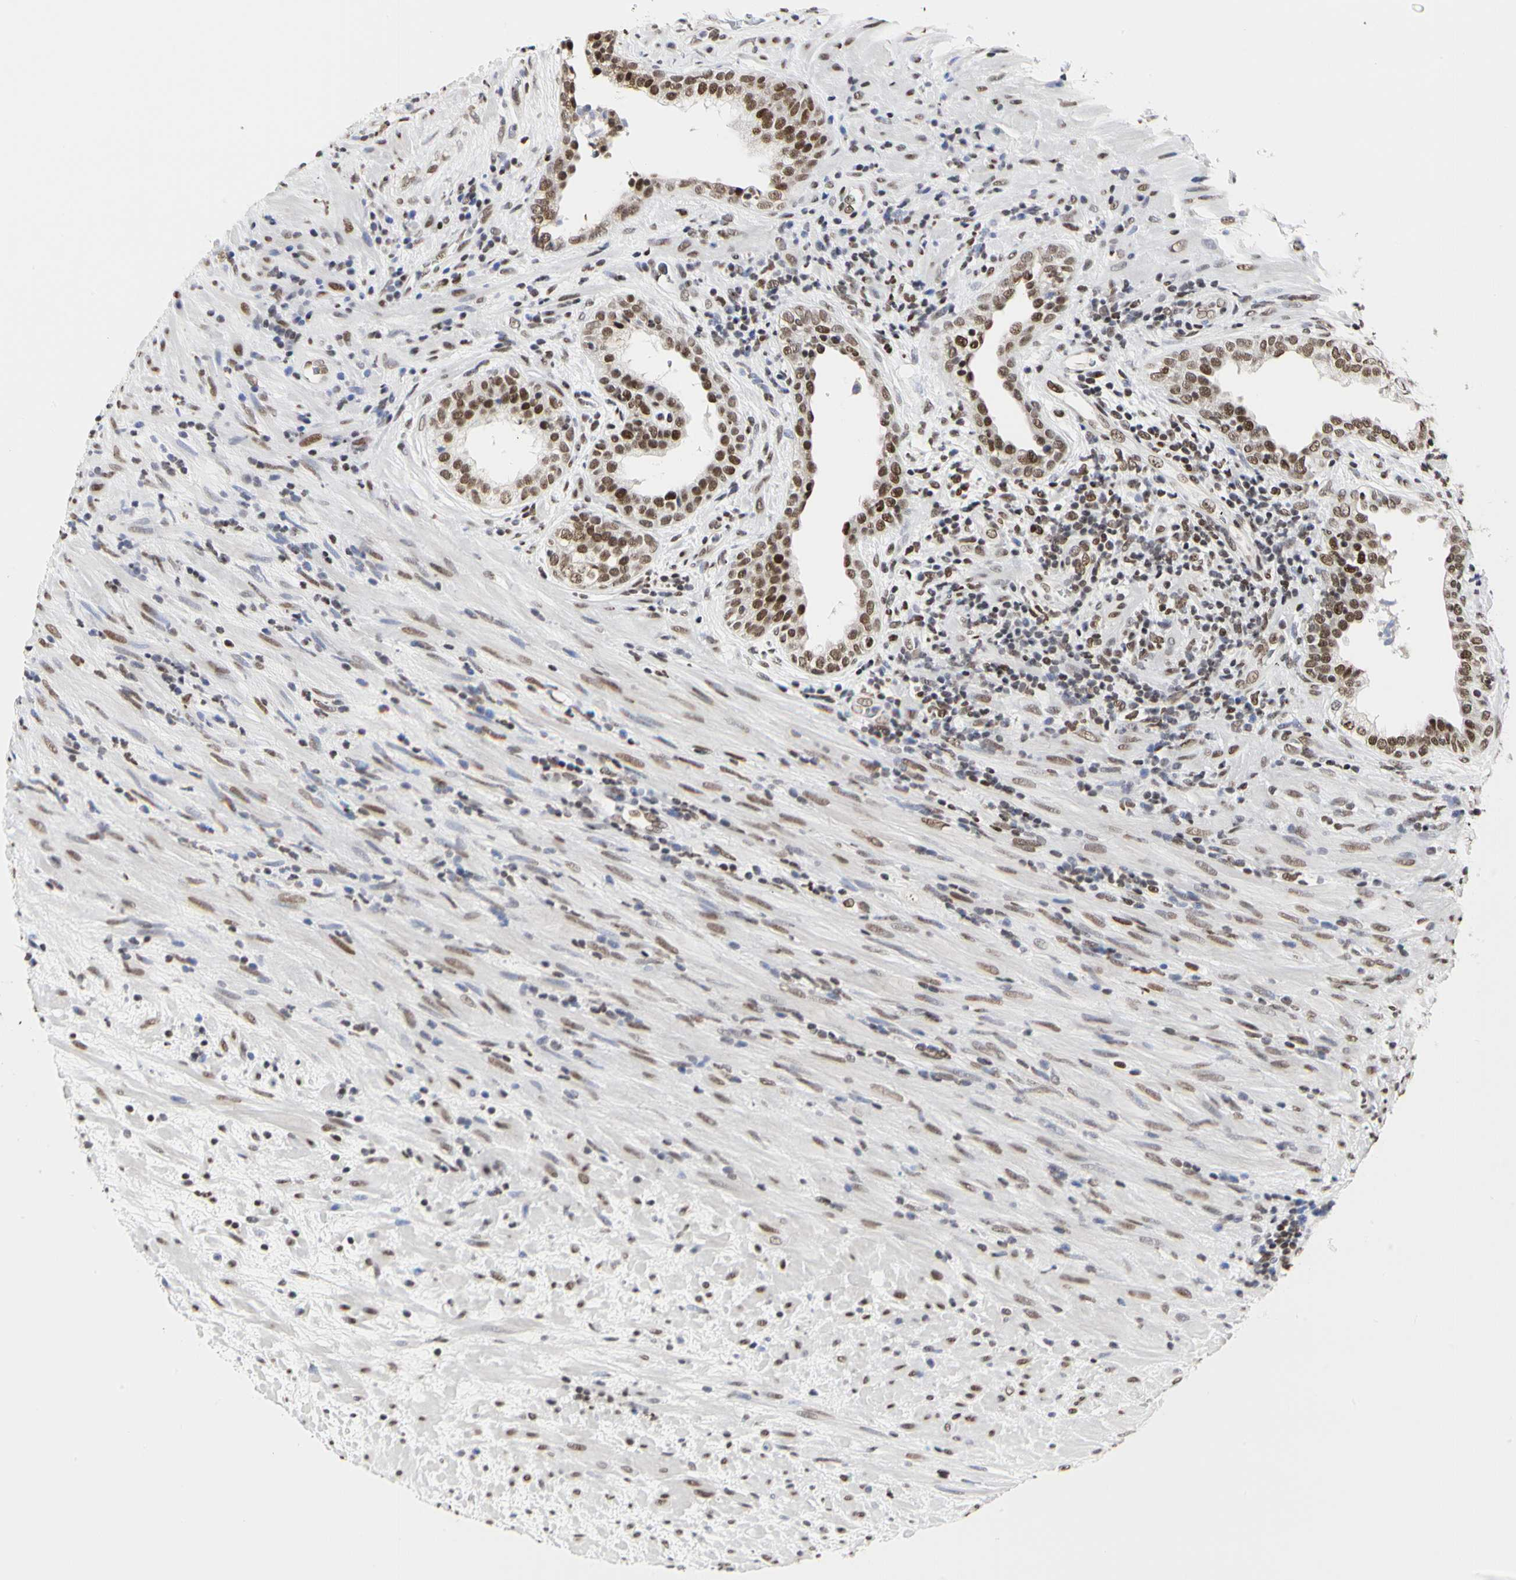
{"staining": {"intensity": "strong", "quantity": "25%-75%", "location": "nuclear"}, "tissue": "prostate", "cell_type": "Glandular cells", "image_type": "normal", "snomed": [{"axis": "morphology", "description": "Normal tissue, NOS"}, {"axis": "topography", "description": "Prostate"}], "caption": "A high-resolution histopathology image shows IHC staining of unremarkable prostate, which reveals strong nuclear positivity in approximately 25%-75% of glandular cells. (DAB (3,3'-diaminobenzidine) IHC, brown staining for protein, blue staining for nuclei).", "gene": "PRMT3", "patient": {"sex": "male", "age": 76}}